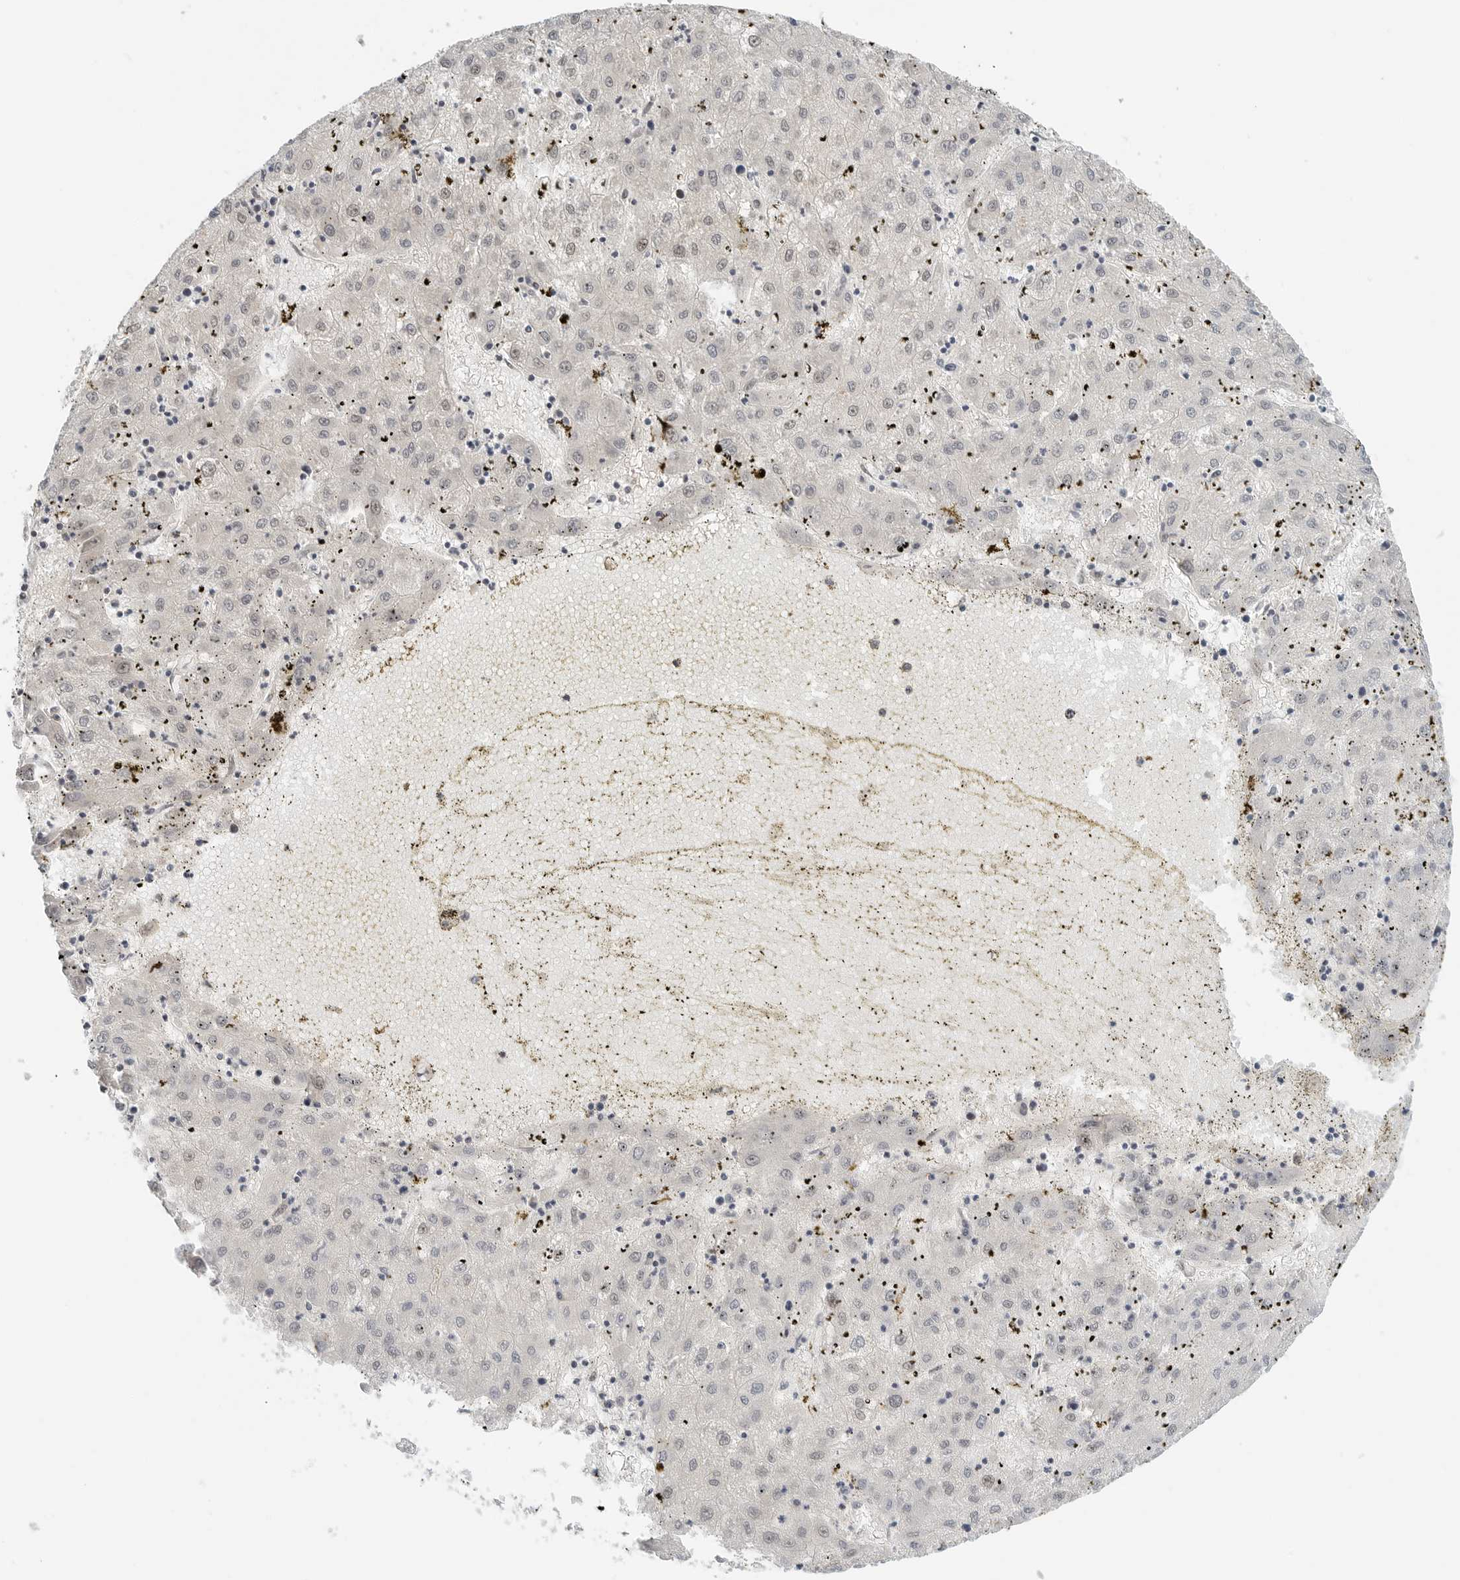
{"staining": {"intensity": "negative", "quantity": "none", "location": "none"}, "tissue": "liver cancer", "cell_type": "Tumor cells", "image_type": "cancer", "snomed": [{"axis": "morphology", "description": "Carcinoma, Hepatocellular, NOS"}, {"axis": "topography", "description": "Liver"}], "caption": "Hepatocellular carcinoma (liver) stained for a protein using immunohistochemistry (IHC) reveals no staining tumor cells.", "gene": "TSEN2", "patient": {"sex": "male", "age": 72}}